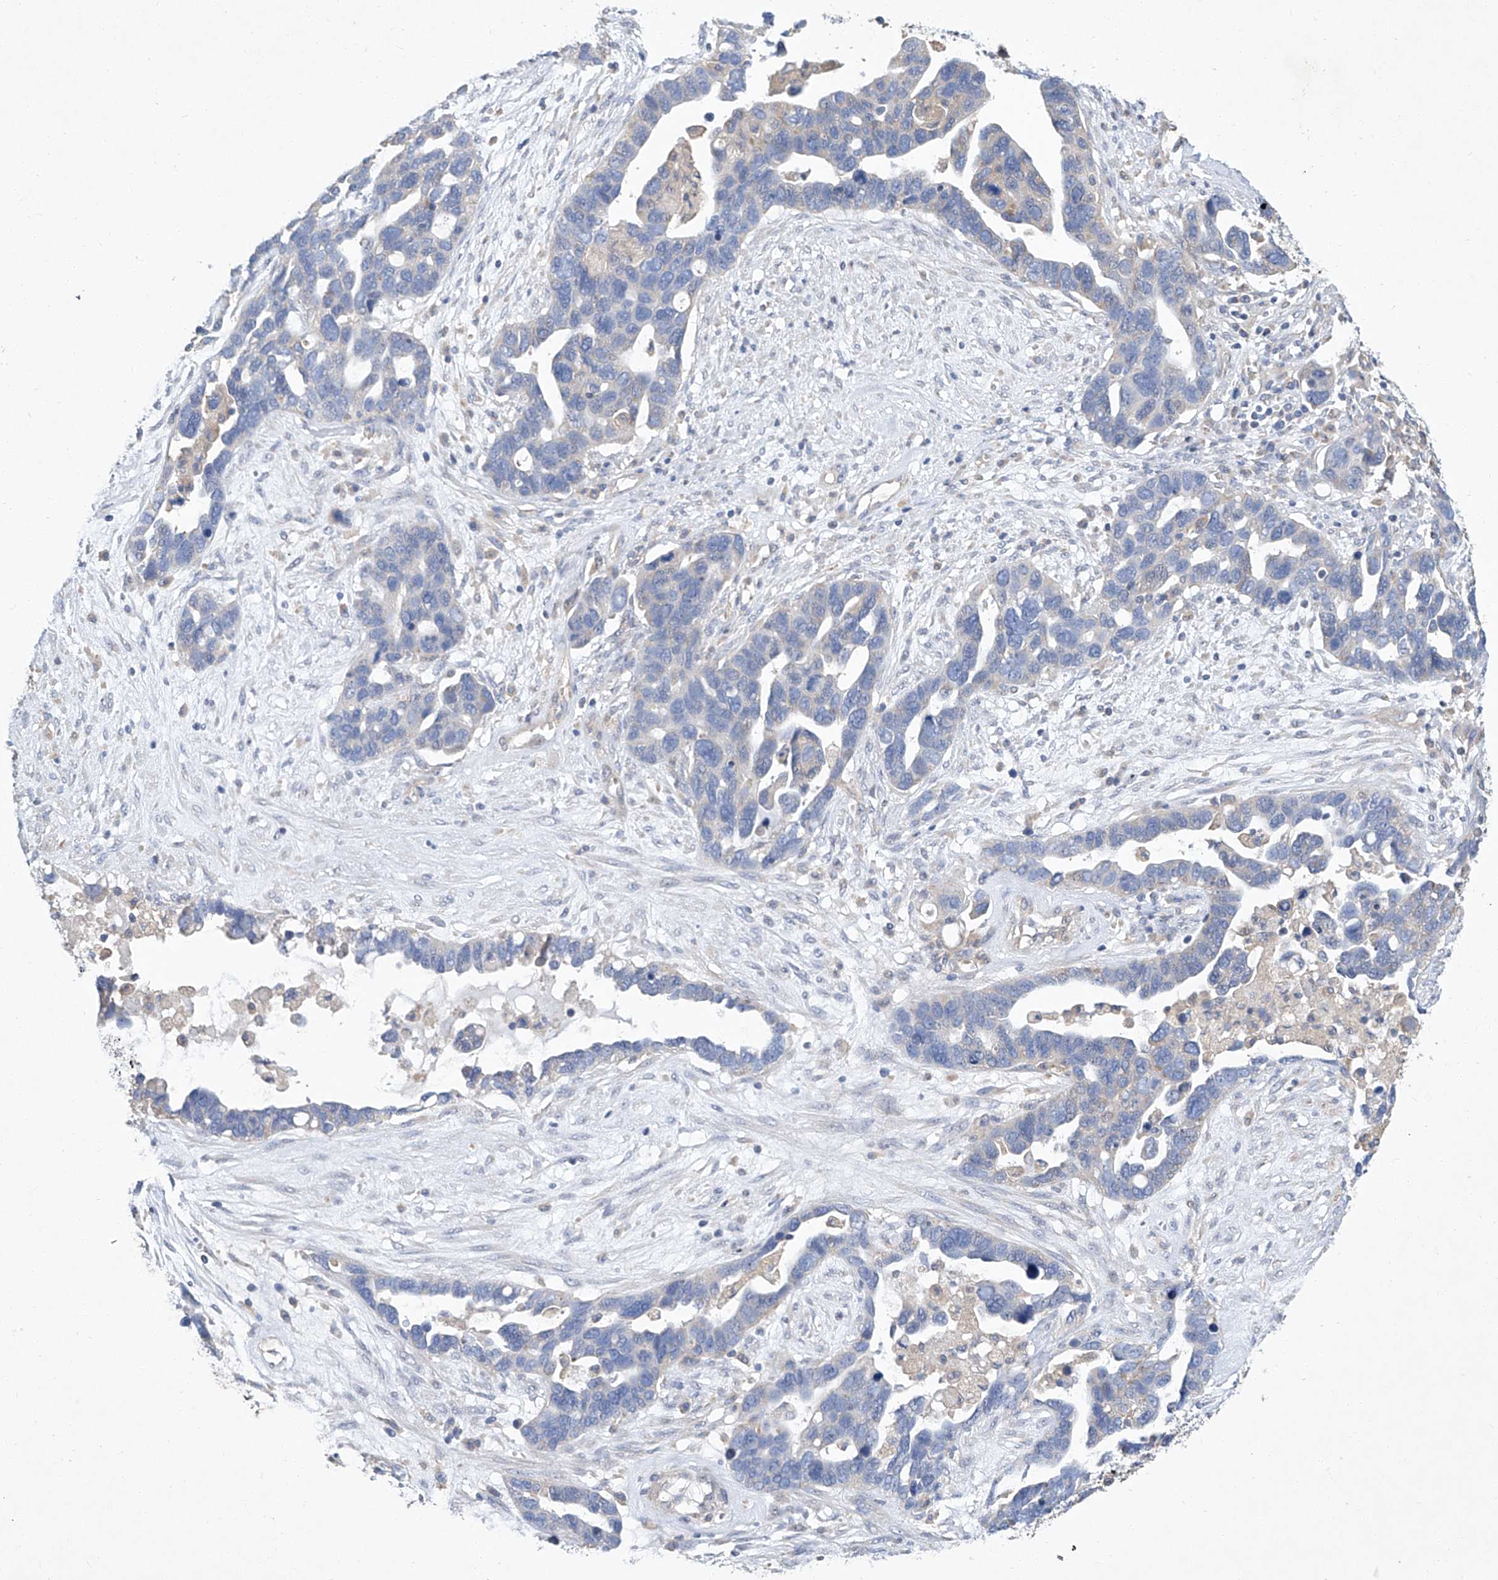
{"staining": {"intensity": "negative", "quantity": "none", "location": "none"}, "tissue": "ovarian cancer", "cell_type": "Tumor cells", "image_type": "cancer", "snomed": [{"axis": "morphology", "description": "Cystadenocarcinoma, serous, NOS"}, {"axis": "topography", "description": "Ovary"}], "caption": "This is an immunohistochemistry (IHC) photomicrograph of serous cystadenocarcinoma (ovarian). There is no staining in tumor cells.", "gene": "AMD1", "patient": {"sex": "female", "age": 54}}